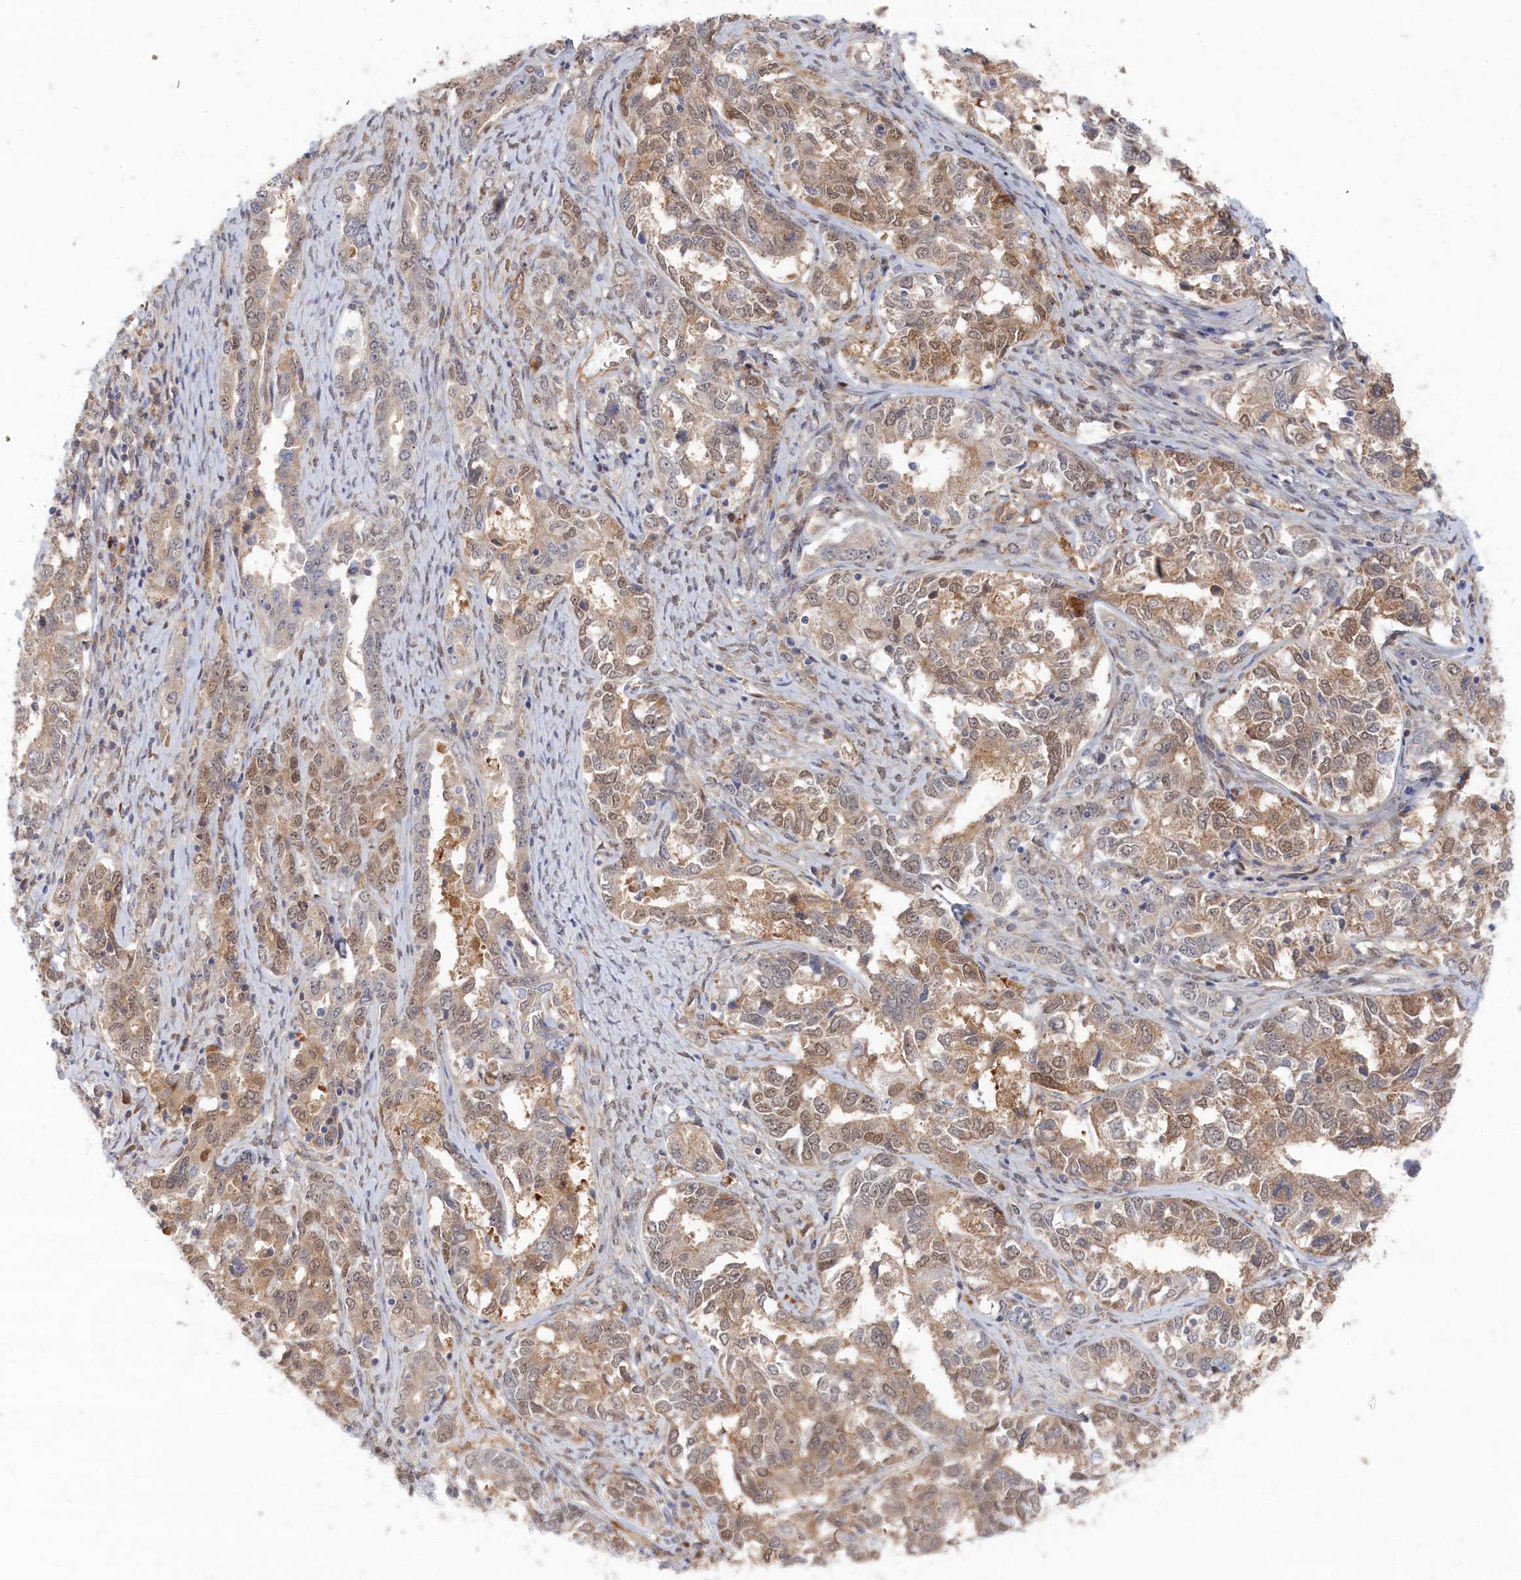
{"staining": {"intensity": "moderate", "quantity": "25%-75%", "location": "cytoplasmic/membranous,nuclear"}, "tissue": "ovarian cancer", "cell_type": "Tumor cells", "image_type": "cancer", "snomed": [{"axis": "morphology", "description": "Carcinoma, endometroid"}, {"axis": "topography", "description": "Ovary"}], "caption": "IHC of human endometroid carcinoma (ovarian) reveals medium levels of moderate cytoplasmic/membranous and nuclear staining in approximately 25%-75% of tumor cells. The staining was performed using DAB, with brown indicating positive protein expression. Nuclei are stained blue with hematoxylin.", "gene": "IRGQ", "patient": {"sex": "female", "age": 62}}